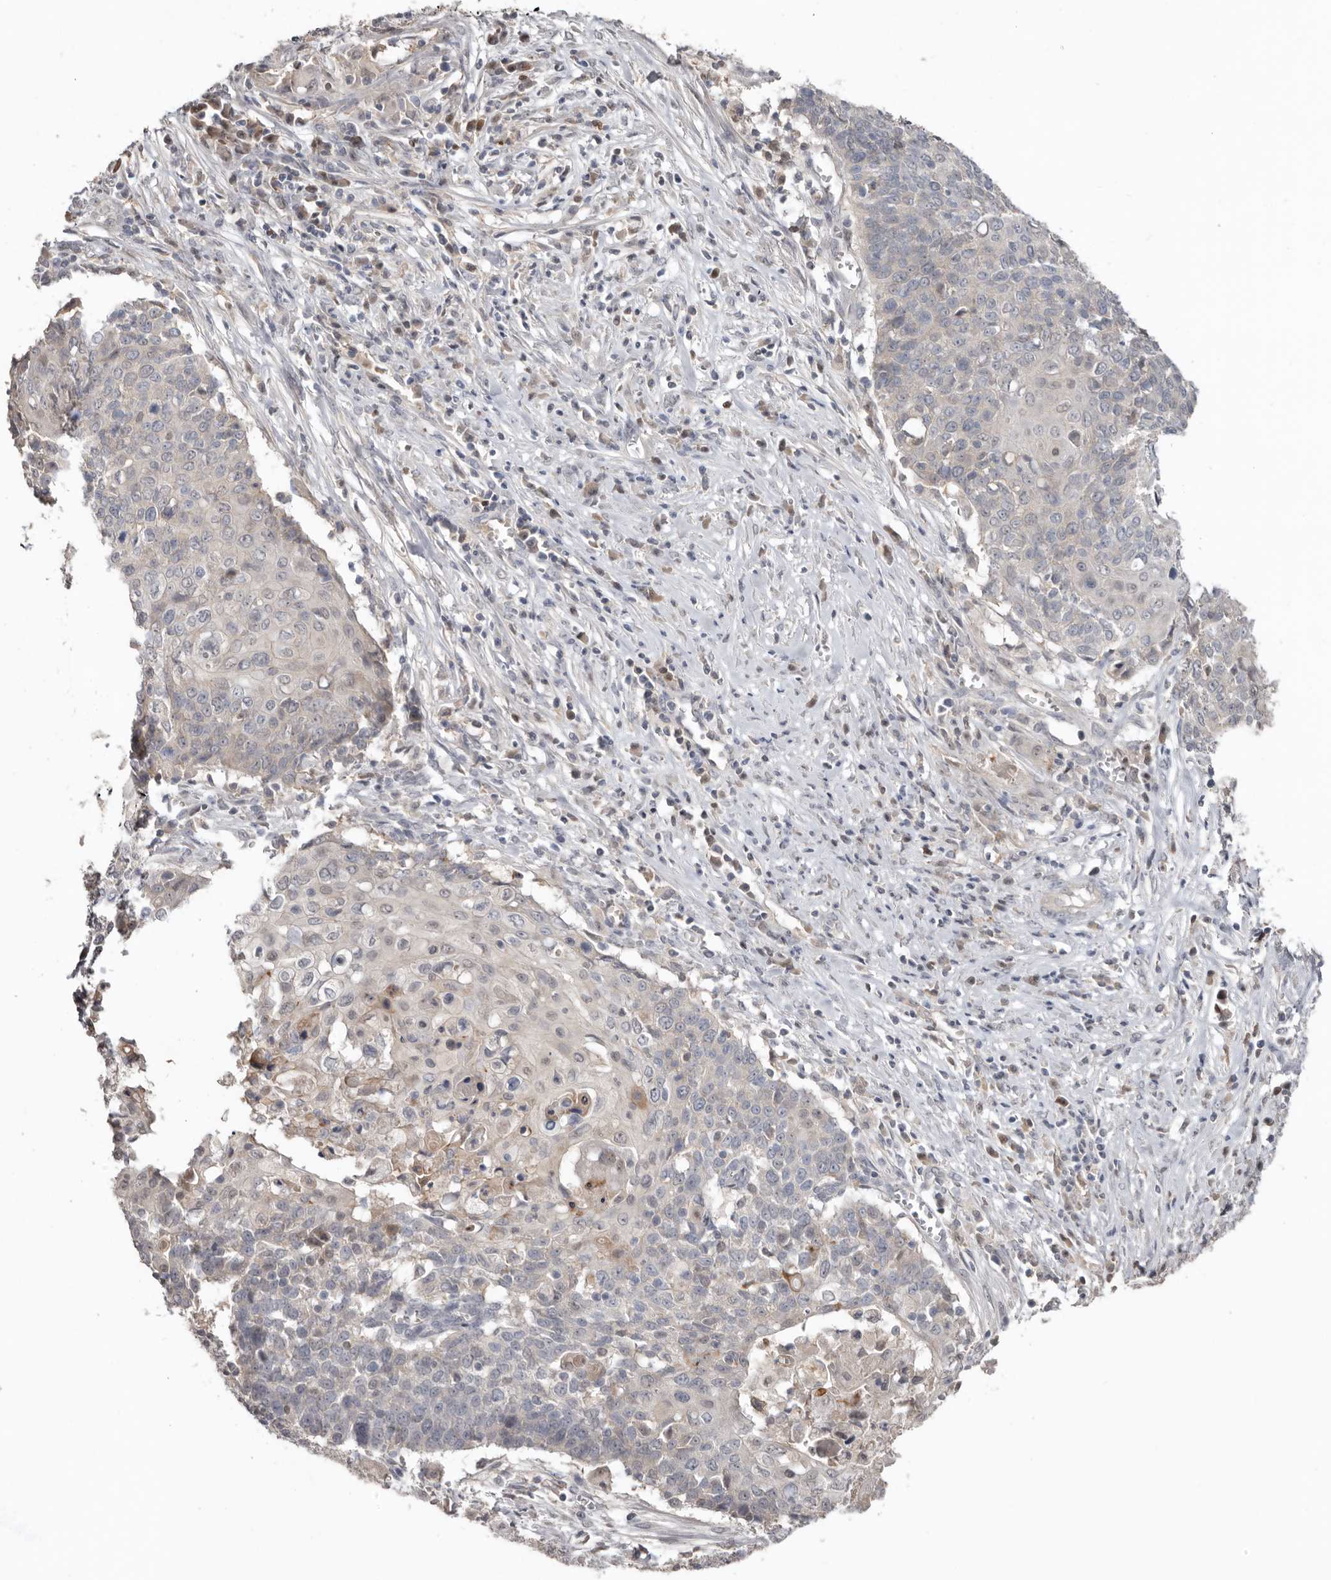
{"staining": {"intensity": "negative", "quantity": "none", "location": "none"}, "tissue": "cervical cancer", "cell_type": "Tumor cells", "image_type": "cancer", "snomed": [{"axis": "morphology", "description": "Squamous cell carcinoma, NOS"}, {"axis": "topography", "description": "Cervix"}], "caption": "This is an IHC micrograph of human cervical cancer. There is no staining in tumor cells.", "gene": "RBKS", "patient": {"sex": "female", "age": 39}}